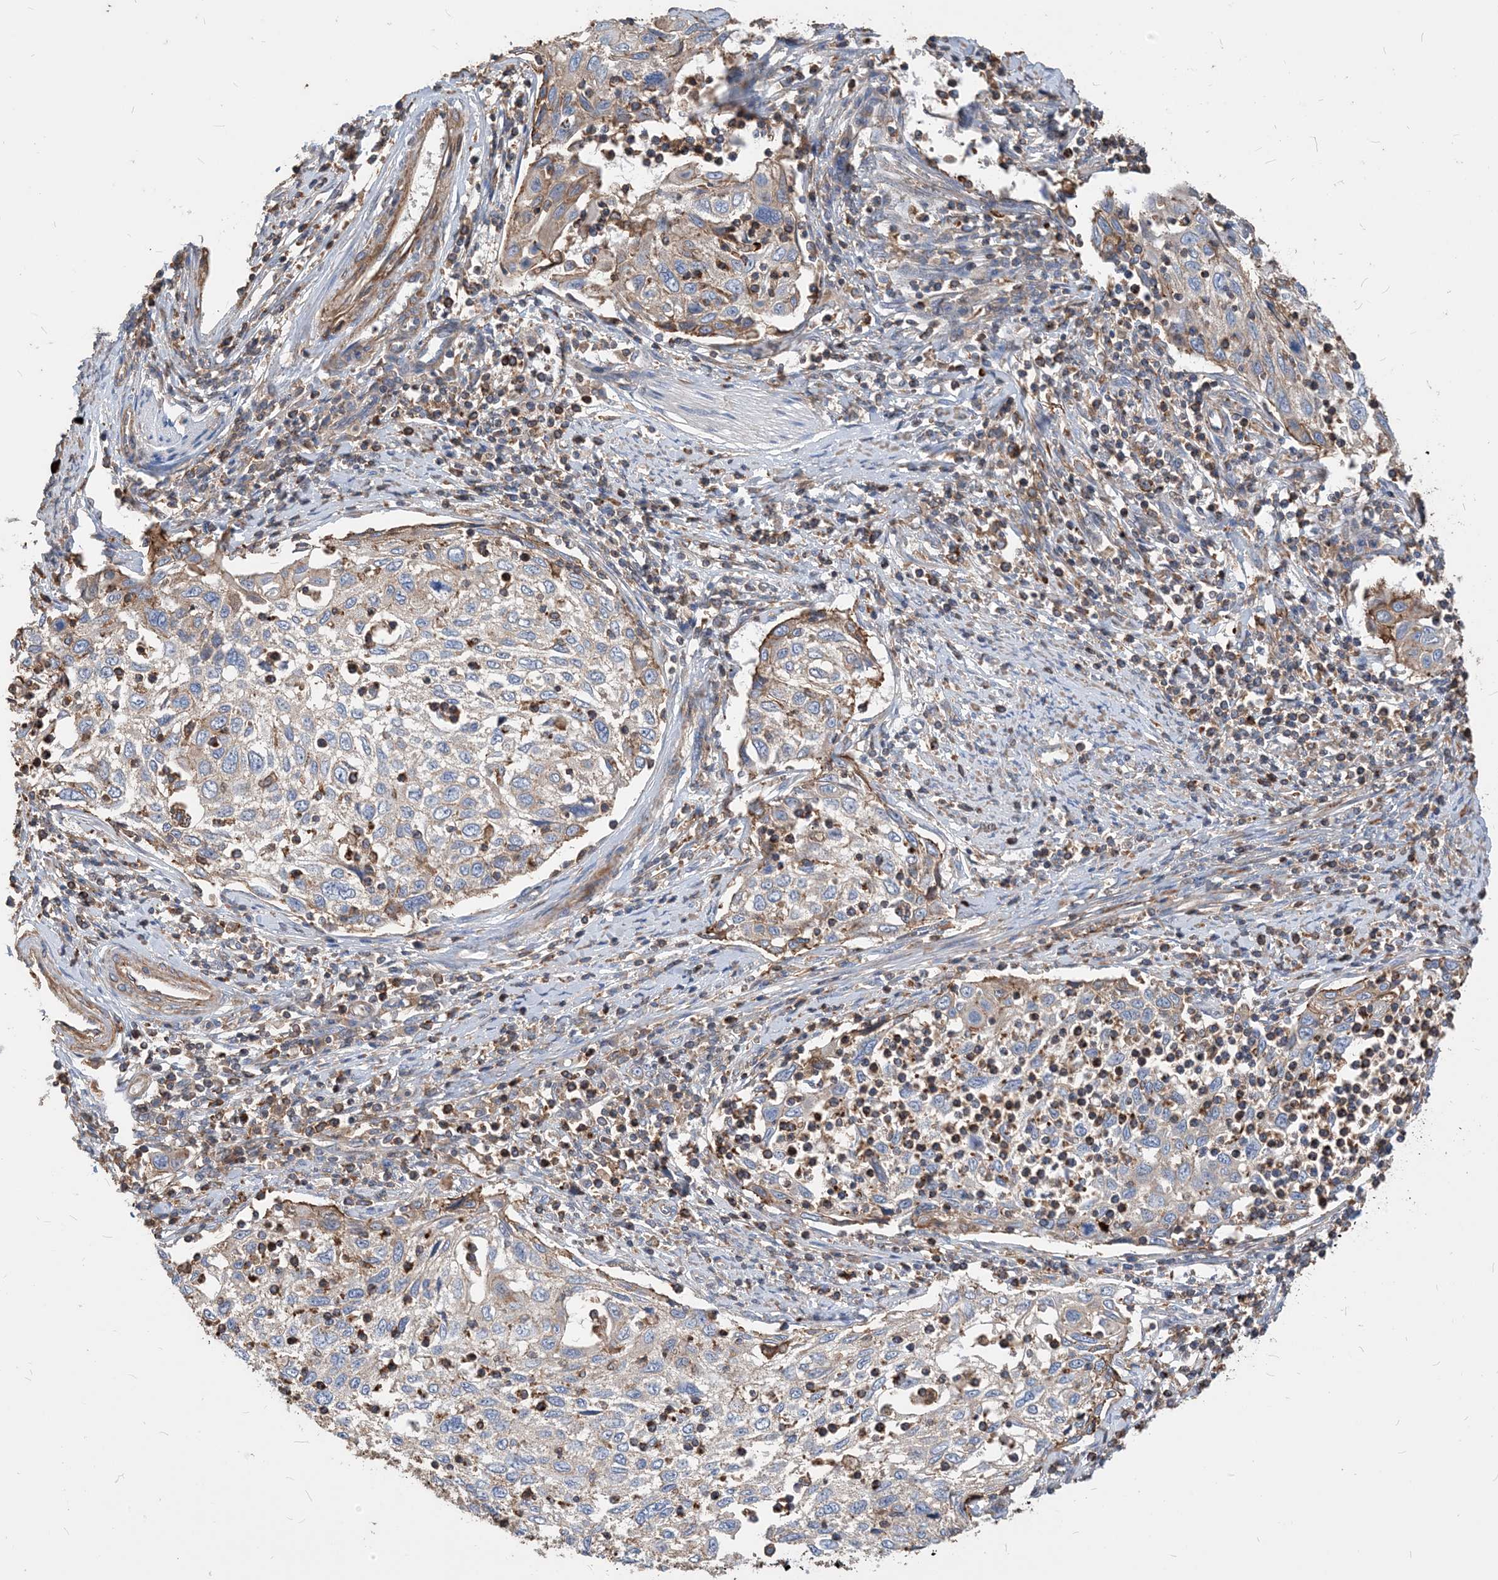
{"staining": {"intensity": "weak", "quantity": "25%-75%", "location": "cytoplasmic/membranous"}, "tissue": "cervical cancer", "cell_type": "Tumor cells", "image_type": "cancer", "snomed": [{"axis": "morphology", "description": "Squamous cell carcinoma, NOS"}, {"axis": "topography", "description": "Cervix"}], "caption": "A photomicrograph of human cervical cancer stained for a protein reveals weak cytoplasmic/membranous brown staining in tumor cells.", "gene": "PARVG", "patient": {"sex": "female", "age": 70}}